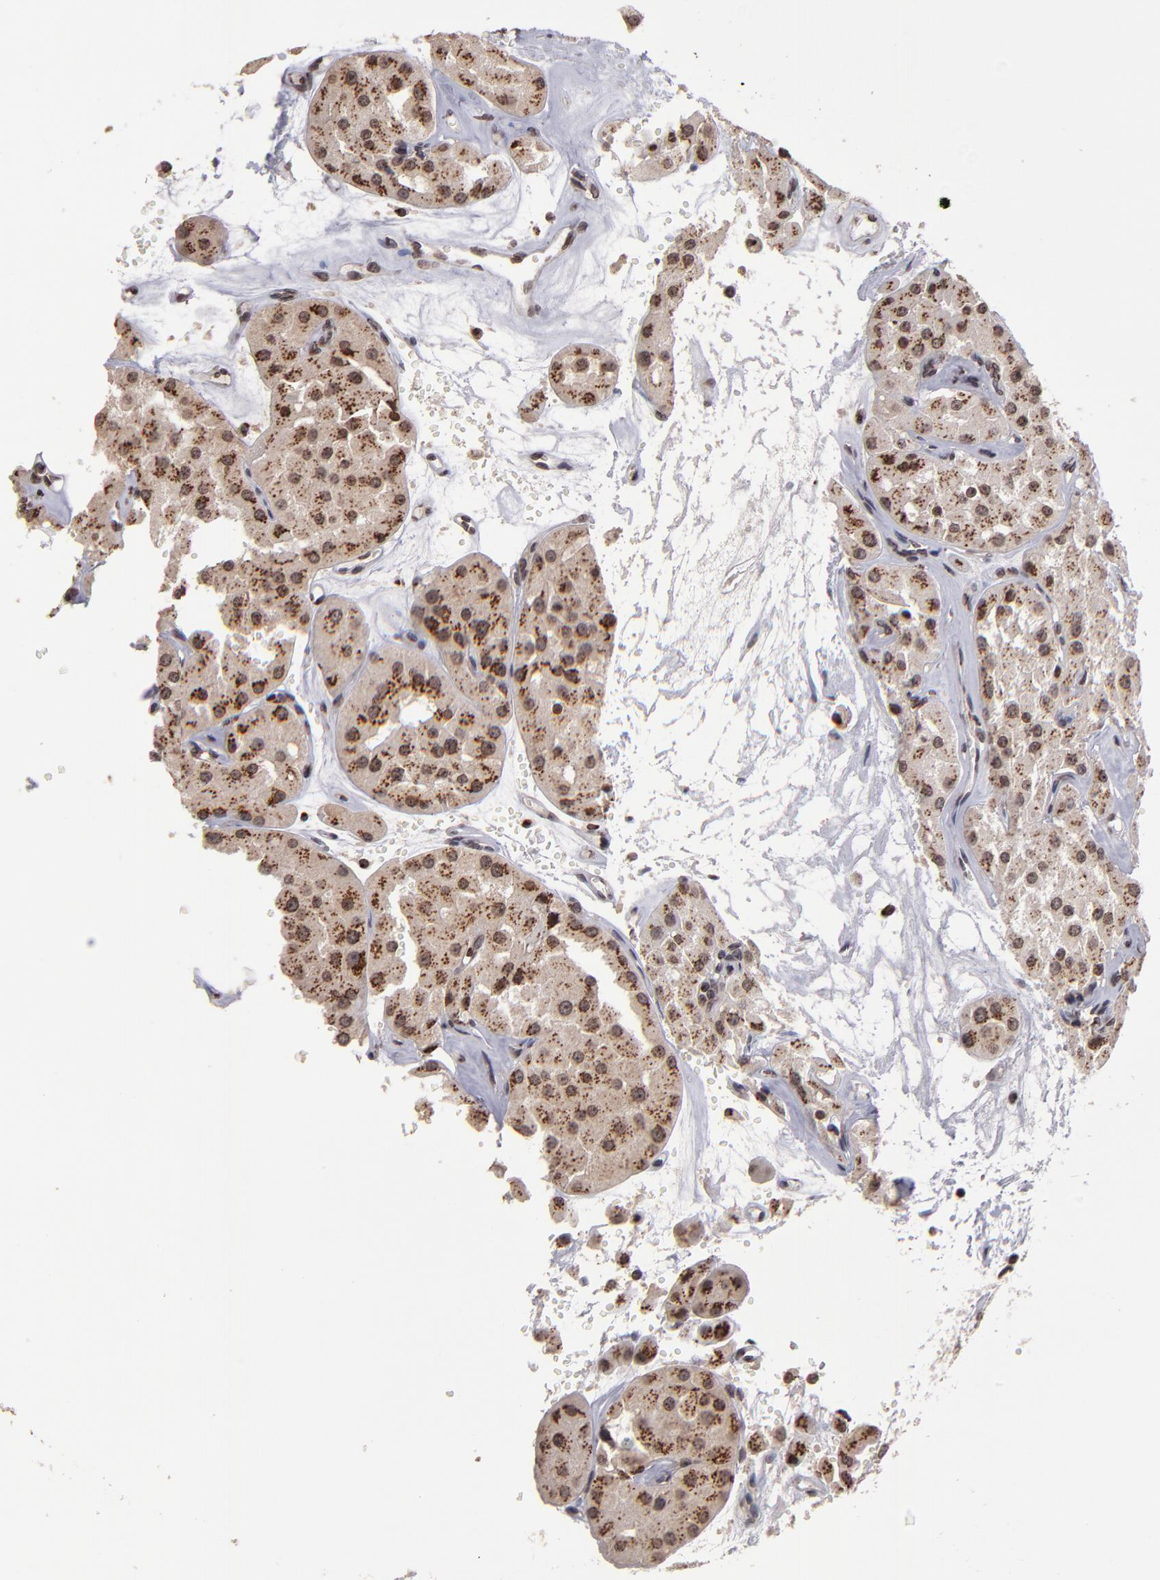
{"staining": {"intensity": "moderate", "quantity": ">75%", "location": "cytoplasmic/membranous,nuclear"}, "tissue": "renal cancer", "cell_type": "Tumor cells", "image_type": "cancer", "snomed": [{"axis": "morphology", "description": "Adenocarcinoma, uncertain malignant potential"}, {"axis": "topography", "description": "Kidney"}], "caption": "Renal cancer (adenocarcinoma,  uncertain malignant potential) was stained to show a protein in brown. There is medium levels of moderate cytoplasmic/membranous and nuclear staining in about >75% of tumor cells.", "gene": "CSDC2", "patient": {"sex": "male", "age": 63}}